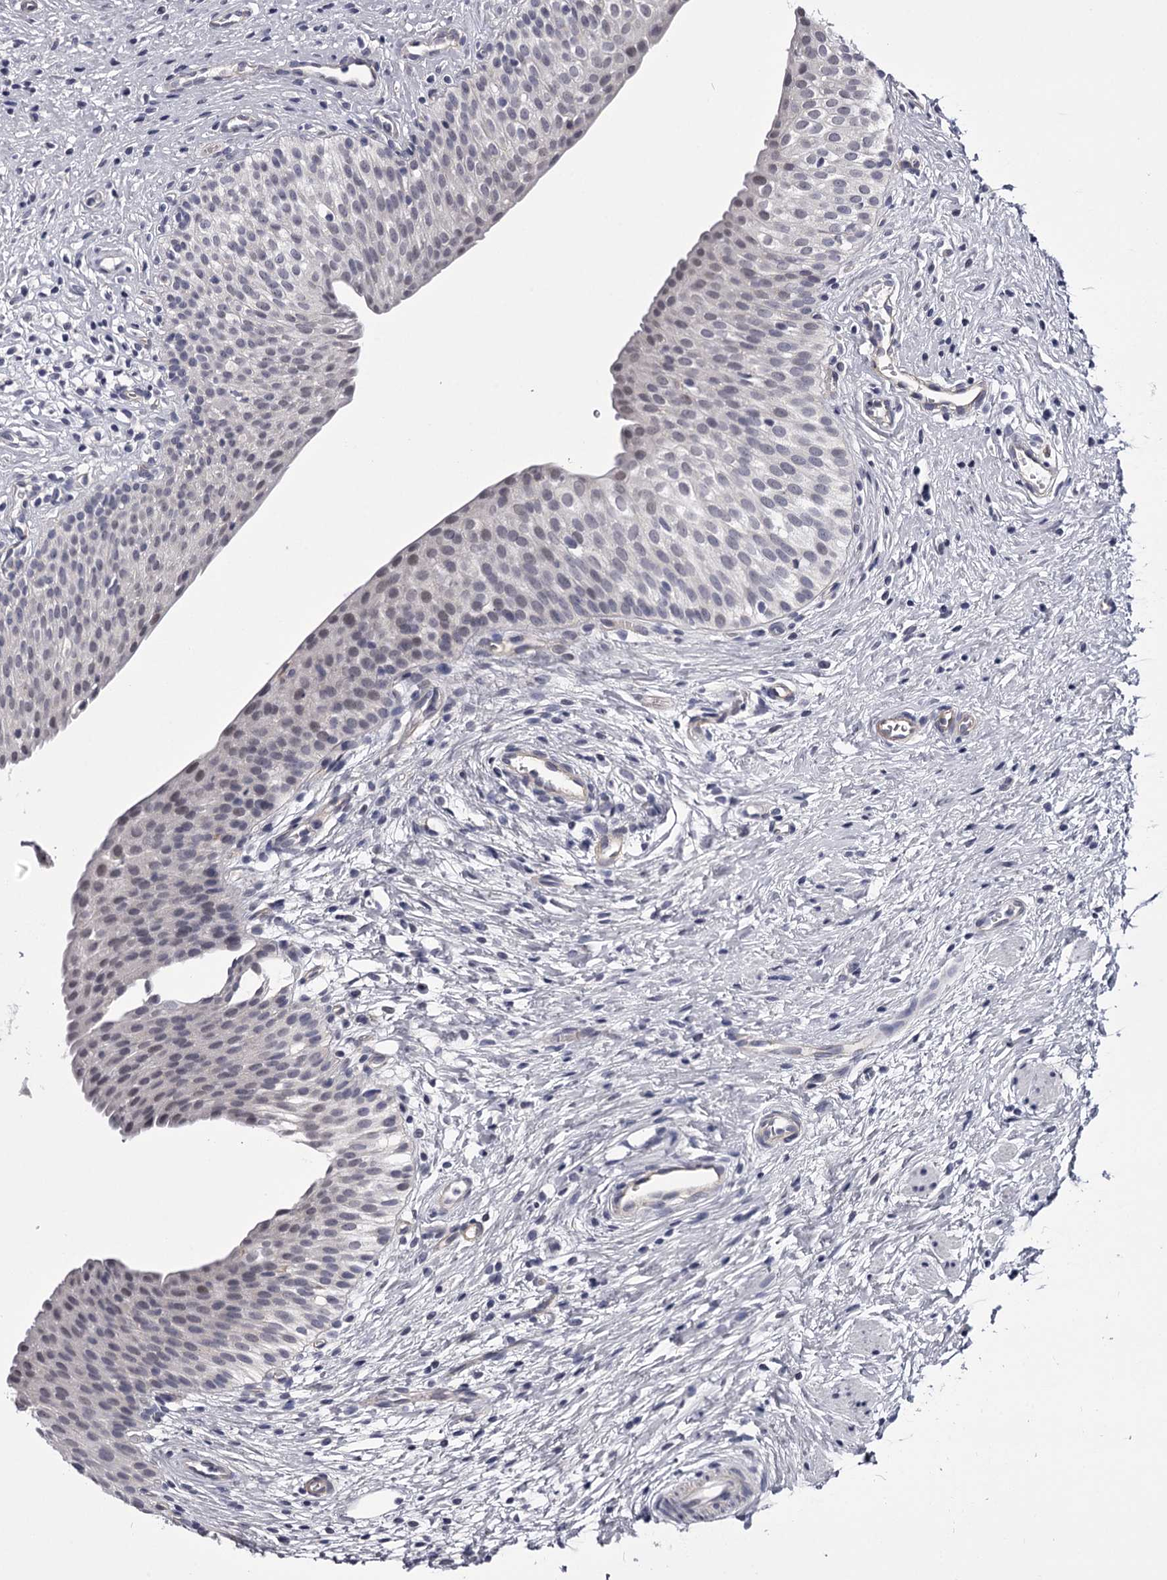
{"staining": {"intensity": "weak", "quantity": "<25%", "location": "nuclear"}, "tissue": "urinary bladder", "cell_type": "Urothelial cells", "image_type": "normal", "snomed": [{"axis": "morphology", "description": "Normal tissue, NOS"}, {"axis": "topography", "description": "Urinary bladder"}], "caption": "An IHC photomicrograph of benign urinary bladder is shown. There is no staining in urothelial cells of urinary bladder.", "gene": "OVOL2", "patient": {"sex": "male", "age": 1}}